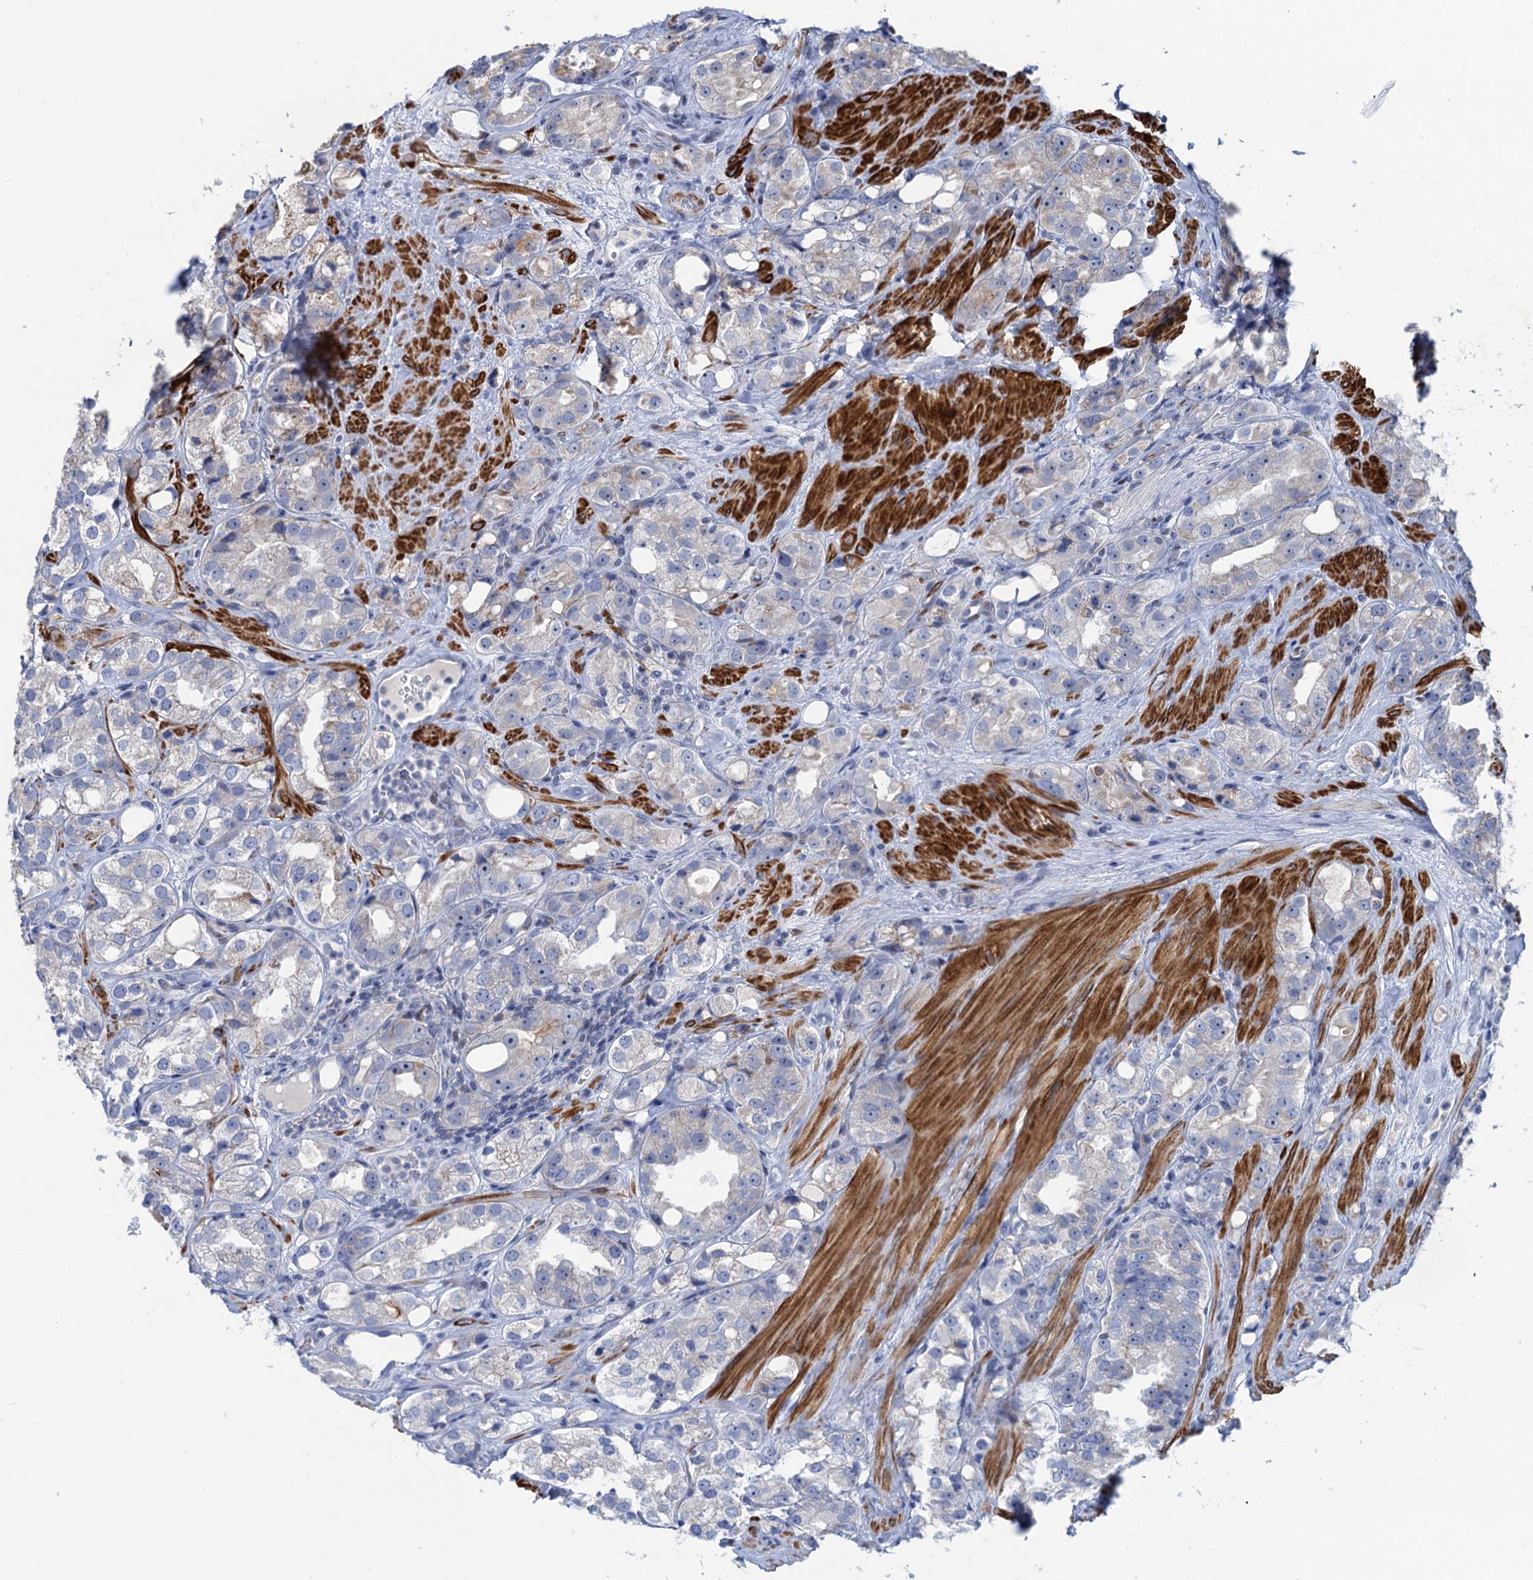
{"staining": {"intensity": "negative", "quantity": "none", "location": "none"}, "tissue": "prostate cancer", "cell_type": "Tumor cells", "image_type": "cancer", "snomed": [{"axis": "morphology", "description": "Adenocarcinoma, NOS"}, {"axis": "topography", "description": "Prostate"}], "caption": "A high-resolution photomicrograph shows IHC staining of prostate cancer (adenocarcinoma), which exhibits no significant staining in tumor cells. The staining is performed using DAB (3,3'-diaminobenzidine) brown chromogen with nuclei counter-stained in using hematoxylin.", "gene": "ESYT3", "patient": {"sex": "male", "age": 79}}